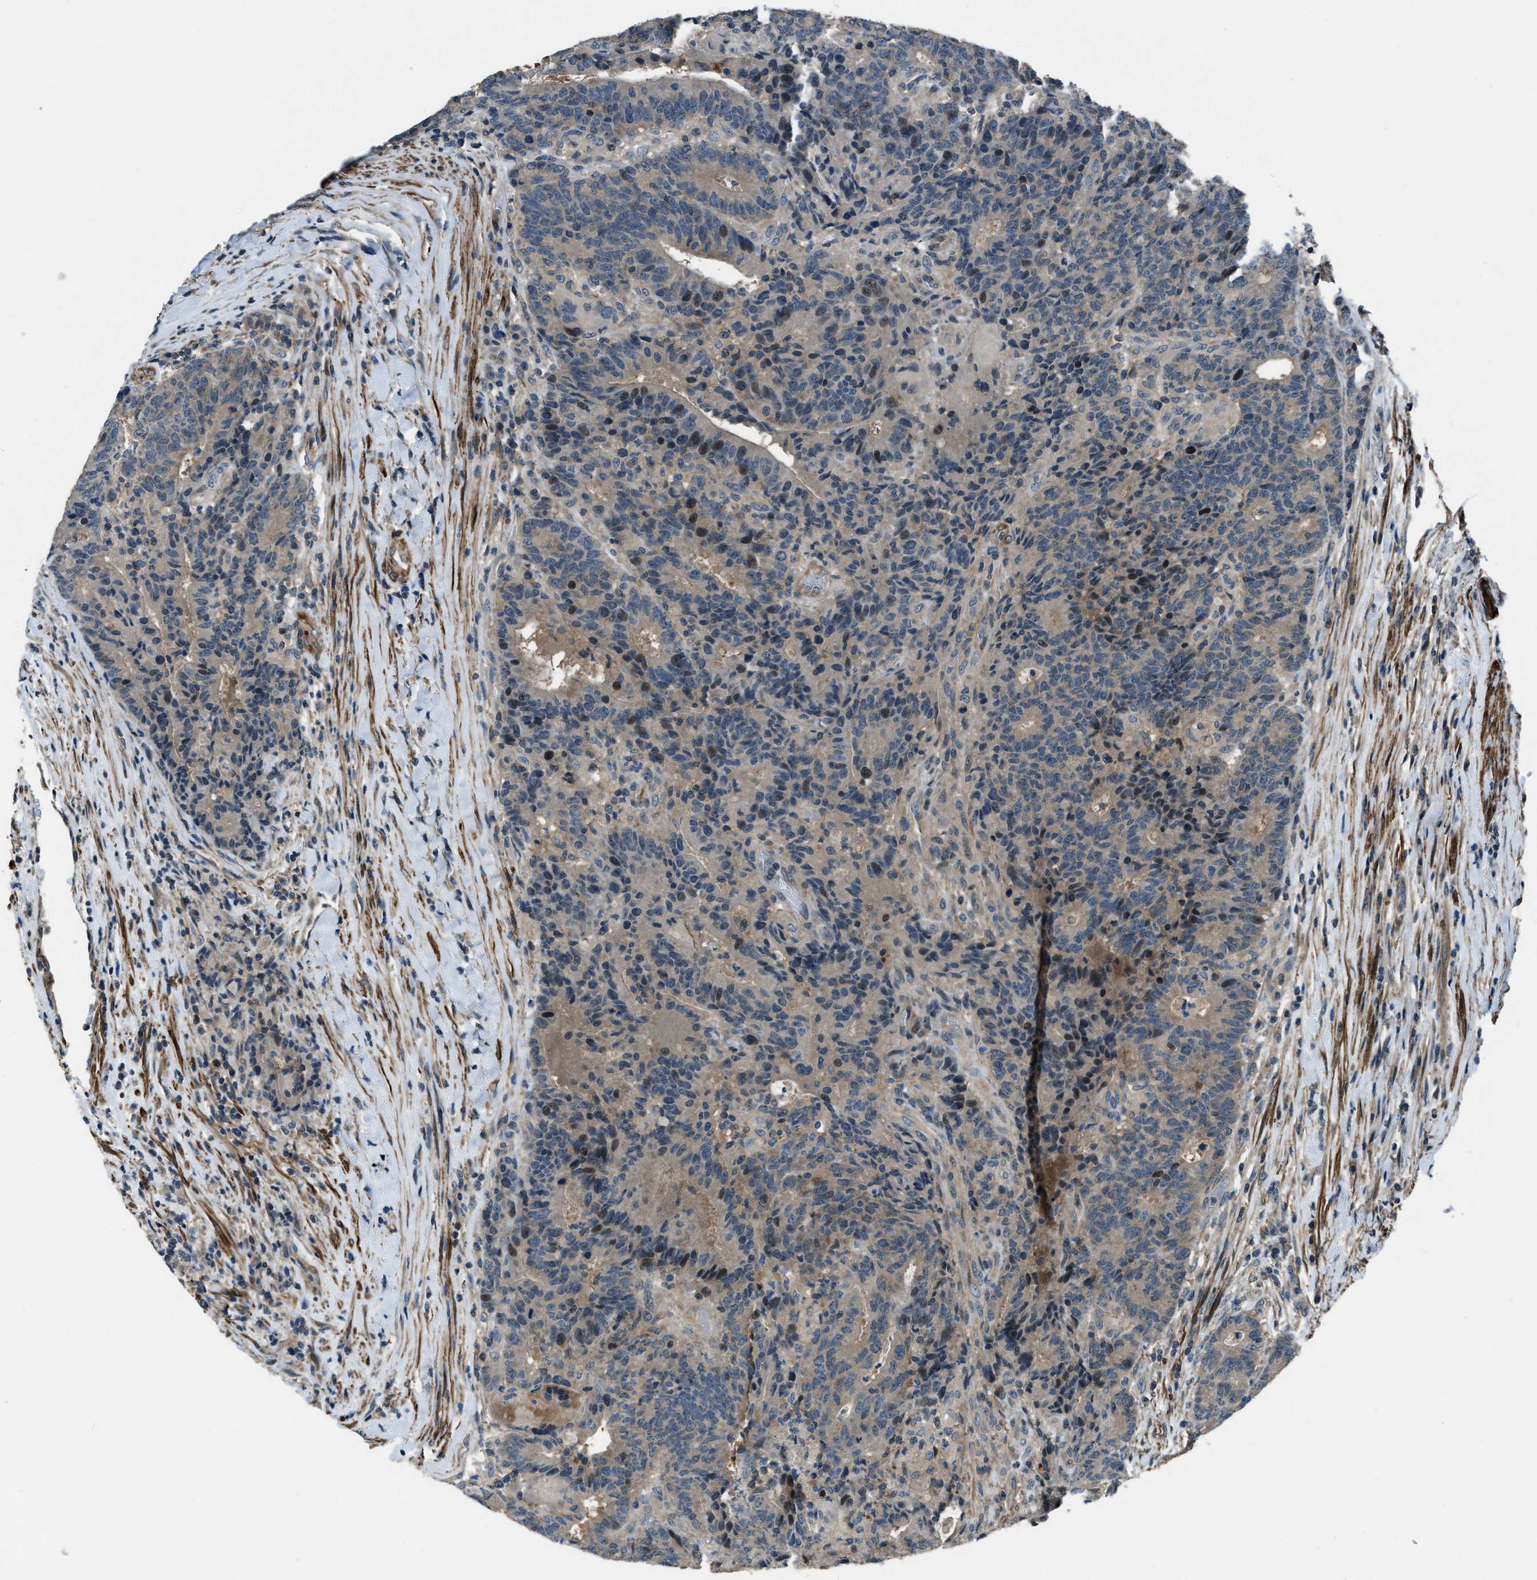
{"staining": {"intensity": "weak", "quantity": ">75%", "location": "cytoplasmic/membranous,nuclear"}, "tissue": "colorectal cancer", "cell_type": "Tumor cells", "image_type": "cancer", "snomed": [{"axis": "morphology", "description": "Normal tissue, NOS"}, {"axis": "morphology", "description": "Adenocarcinoma, NOS"}, {"axis": "topography", "description": "Colon"}], "caption": "Immunohistochemistry (IHC) image of human colorectal cancer (adenocarcinoma) stained for a protein (brown), which reveals low levels of weak cytoplasmic/membranous and nuclear staining in approximately >75% of tumor cells.", "gene": "NUDCD3", "patient": {"sex": "female", "age": 75}}